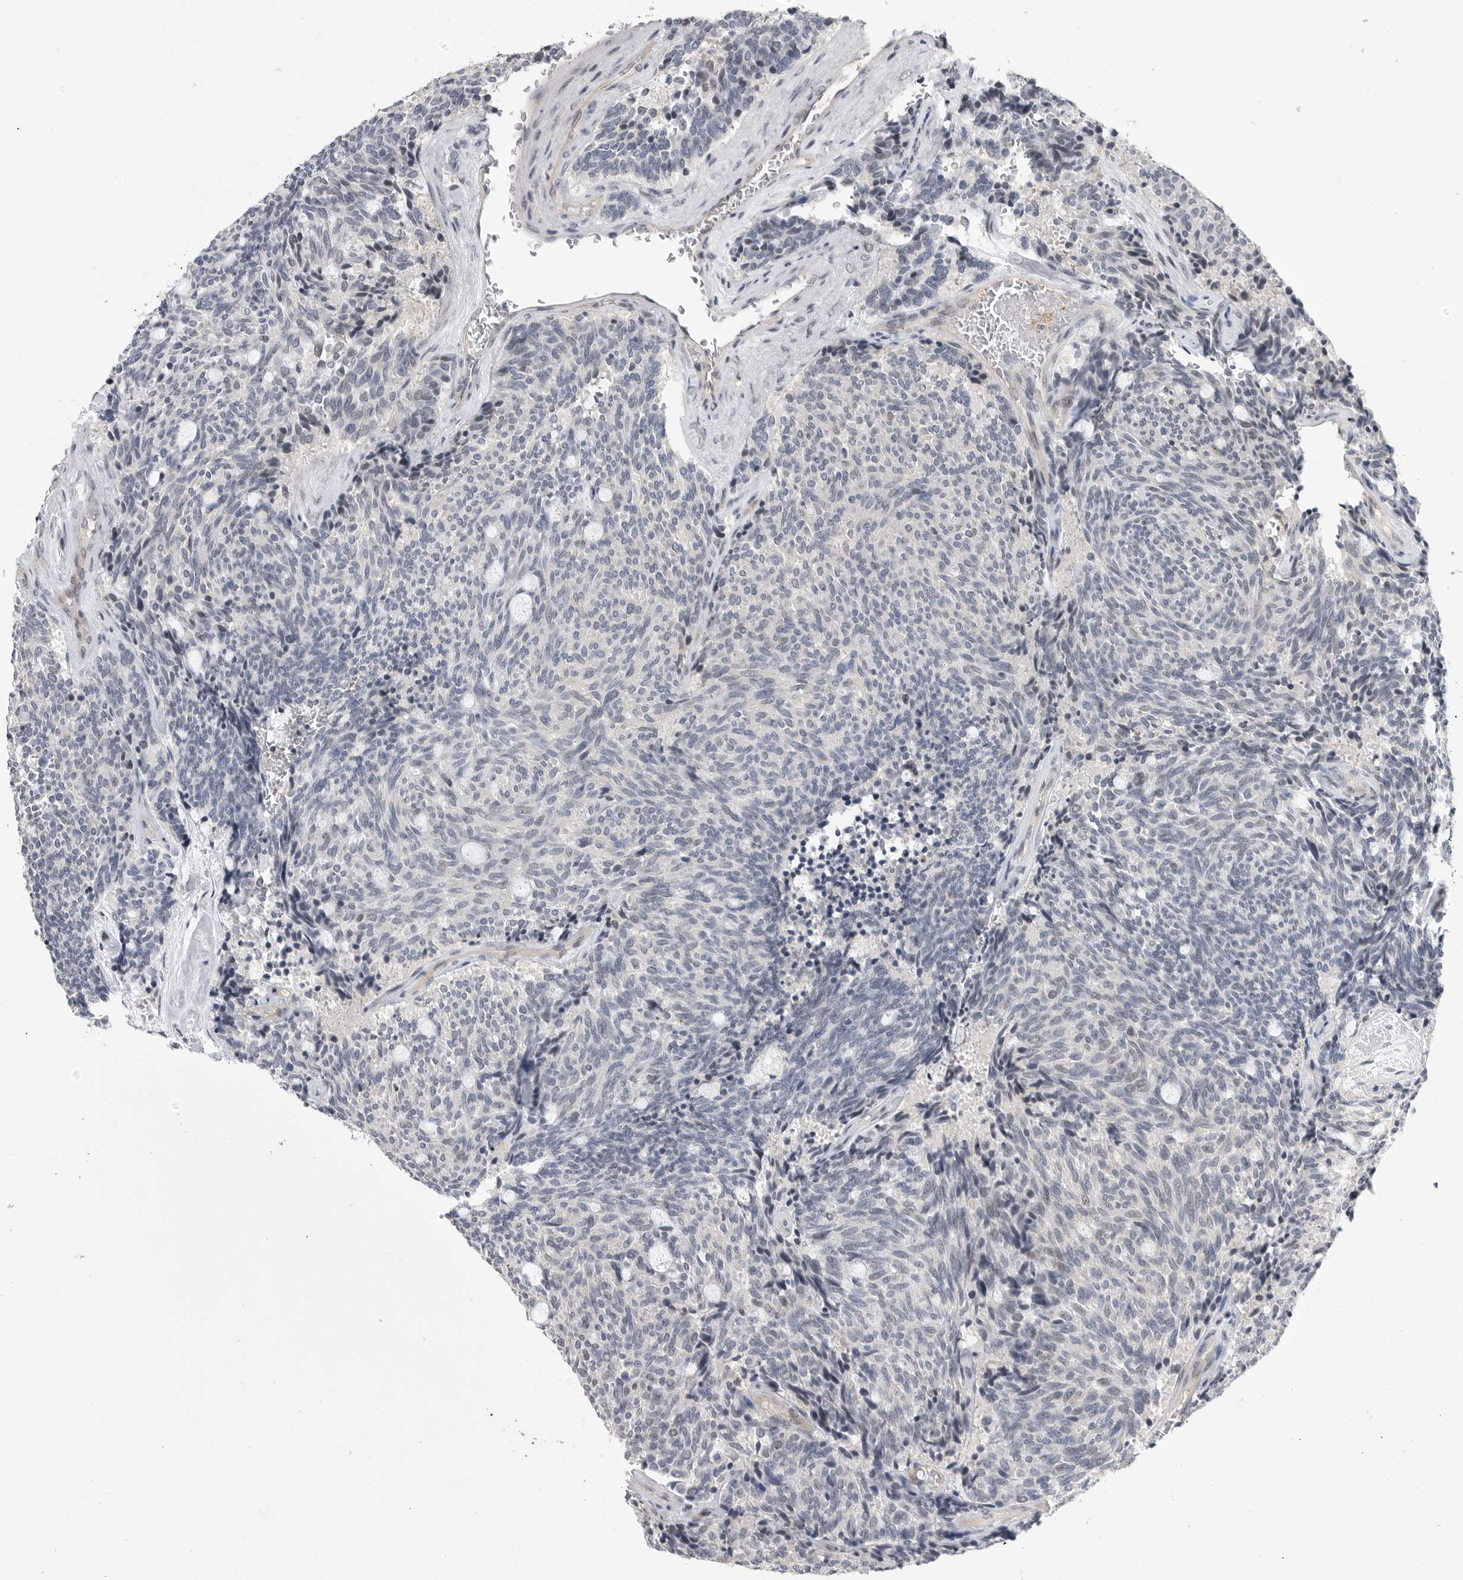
{"staining": {"intensity": "negative", "quantity": "none", "location": "none"}, "tissue": "carcinoid", "cell_type": "Tumor cells", "image_type": "cancer", "snomed": [{"axis": "morphology", "description": "Carcinoid, malignant, NOS"}, {"axis": "topography", "description": "Pancreas"}], "caption": "Tumor cells are negative for brown protein staining in carcinoid. (Stains: DAB IHC with hematoxylin counter stain, Microscopy: brightfield microscopy at high magnification).", "gene": "FBXO43", "patient": {"sex": "female", "age": 54}}